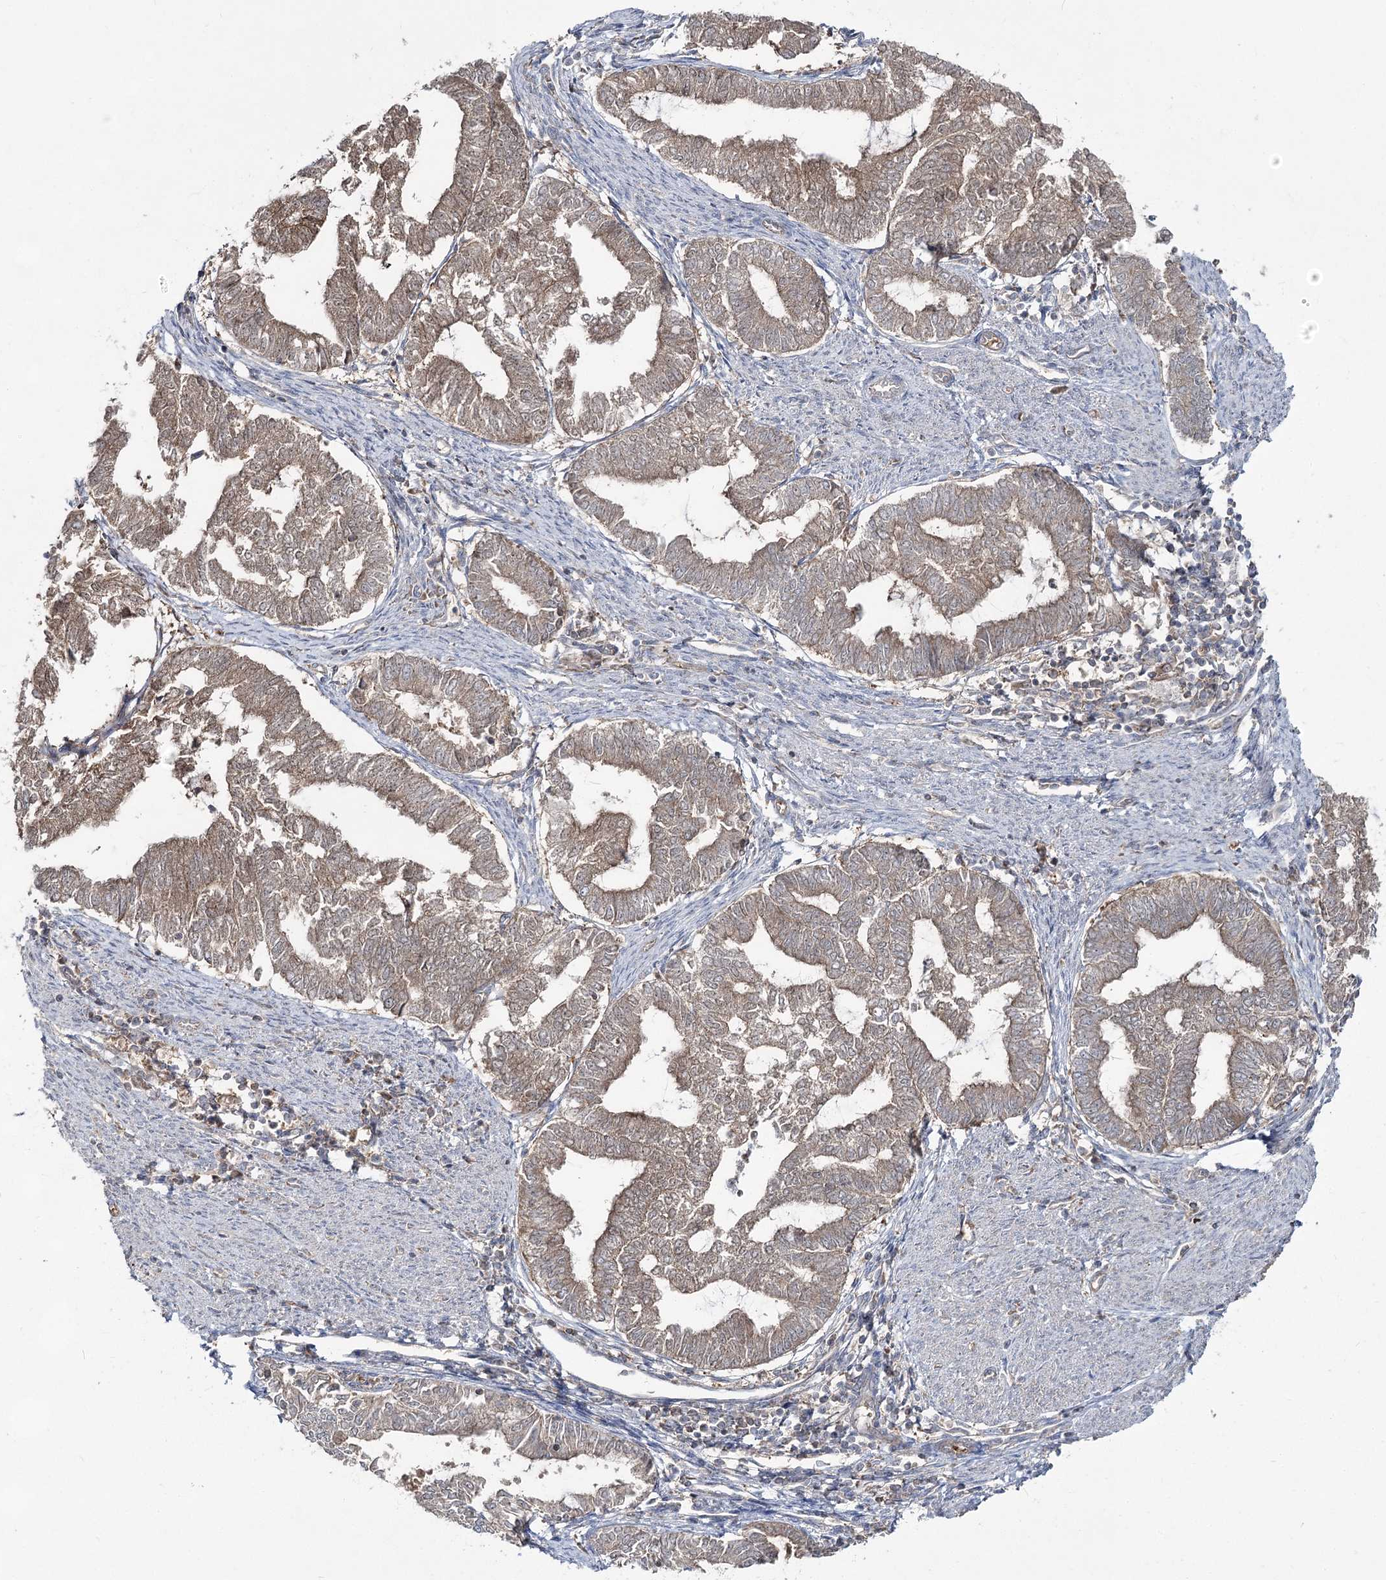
{"staining": {"intensity": "weak", "quantity": ">75%", "location": "cytoplasmic/membranous"}, "tissue": "endometrial cancer", "cell_type": "Tumor cells", "image_type": "cancer", "snomed": [{"axis": "morphology", "description": "Adenocarcinoma, NOS"}, {"axis": "topography", "description": "Endometrium"}], "caption": "A brown stain highlights weak cytoplasmic/membranous positivity of a protein in endometrial adenocarcinoma tumor cells.", "gene": "PCBD2", "patient": {"sex": "female", "age": 79}}